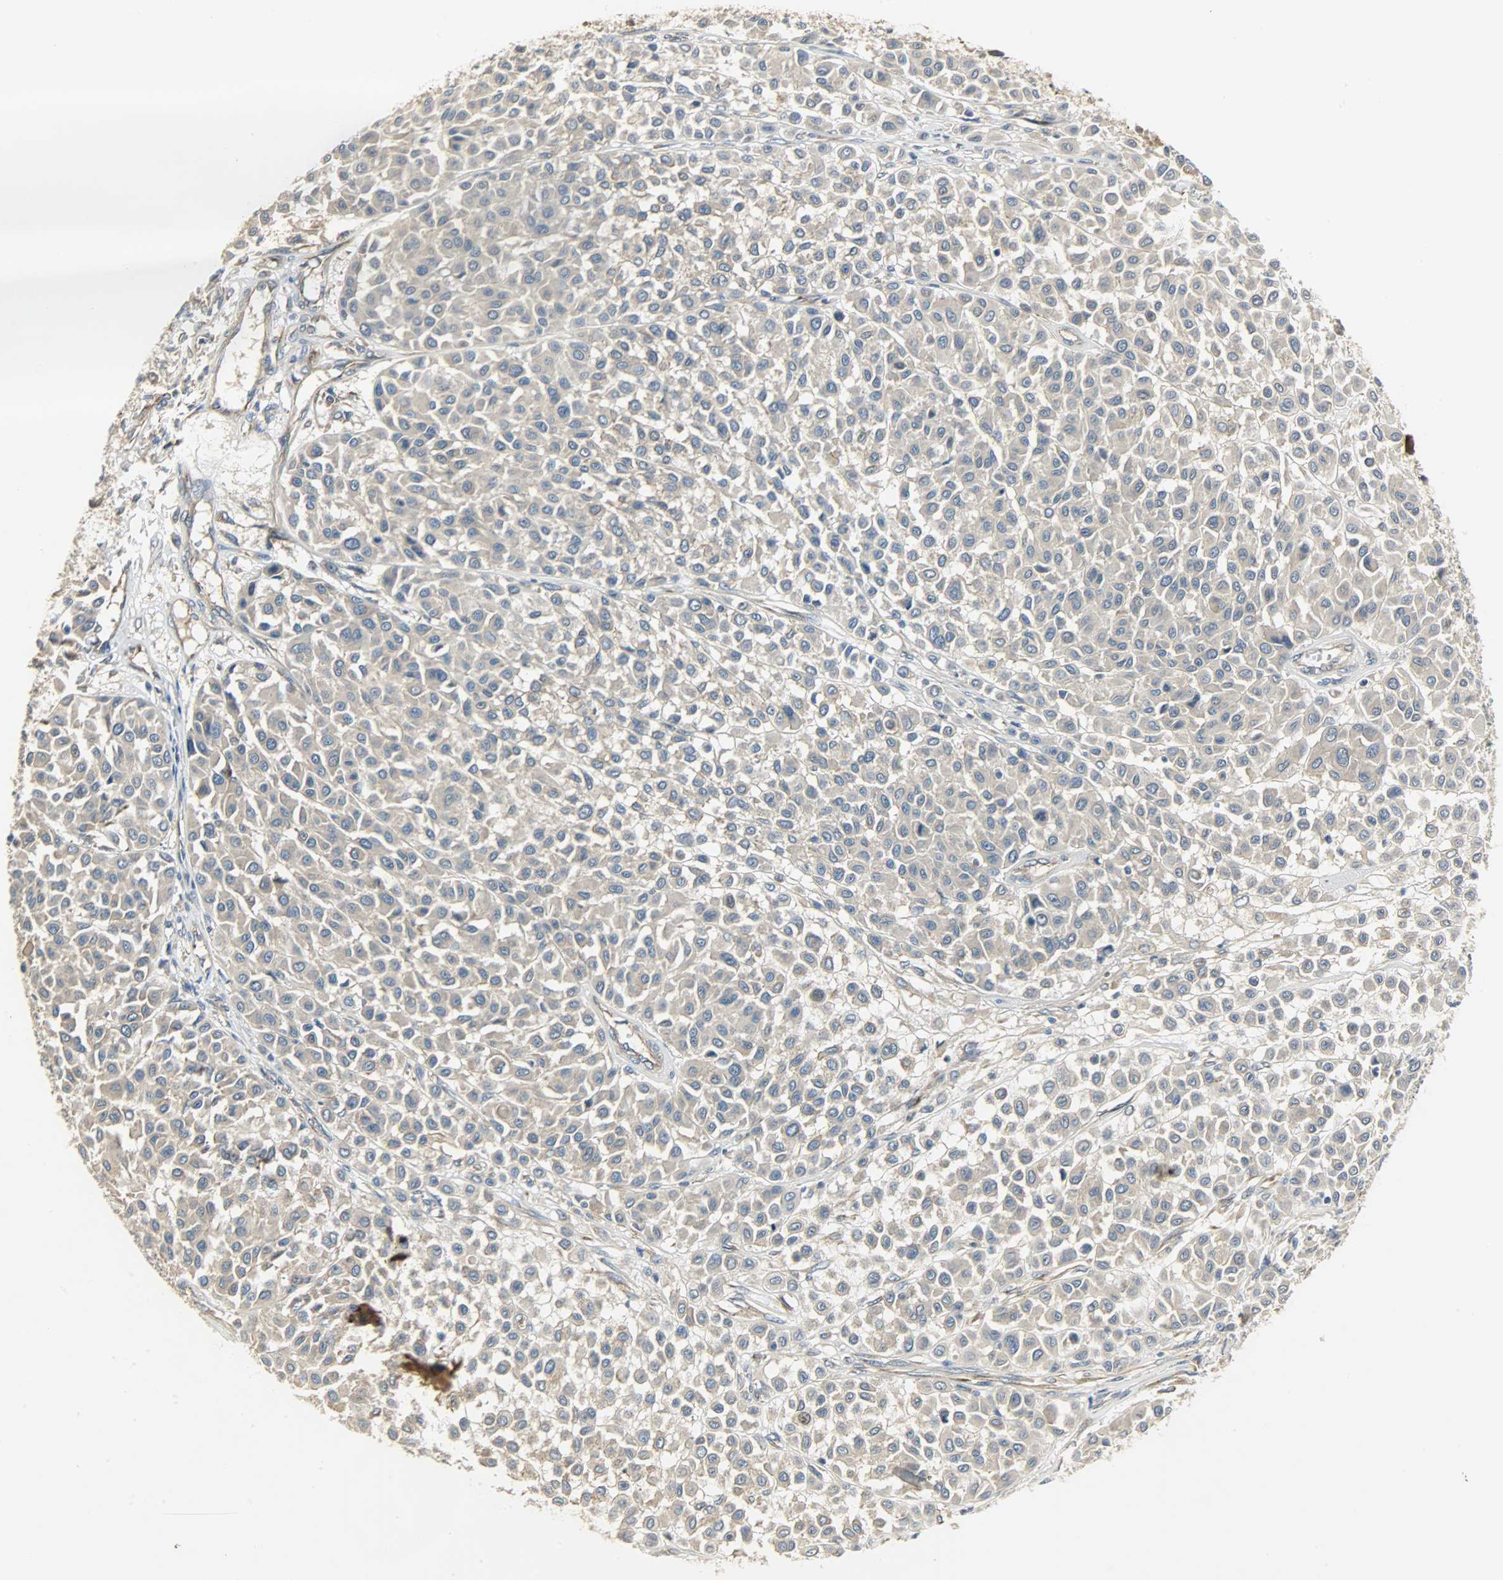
{"staining": {"intensity": "weak", "quantity": ">75%", "location": "cytoplasmic/membranous"}, "tissue": "melanoma", "cell_type": "Tumor cells", "image_type": "cancer", "snomed": [{"axis": "morphology", "description": "Malignant melanoma, Metastatic site"}, {"axis": "topography", "description": "Soft tissue"}], "caption": "Protein expression analysis of human malignant melanoma (metastatic site) reveals weak cytoplasmic/membranous positivity in approximately >75% of tumor cells.", "gene": "KIAA1217", "patient": {"sex": "male", "age": 41}}